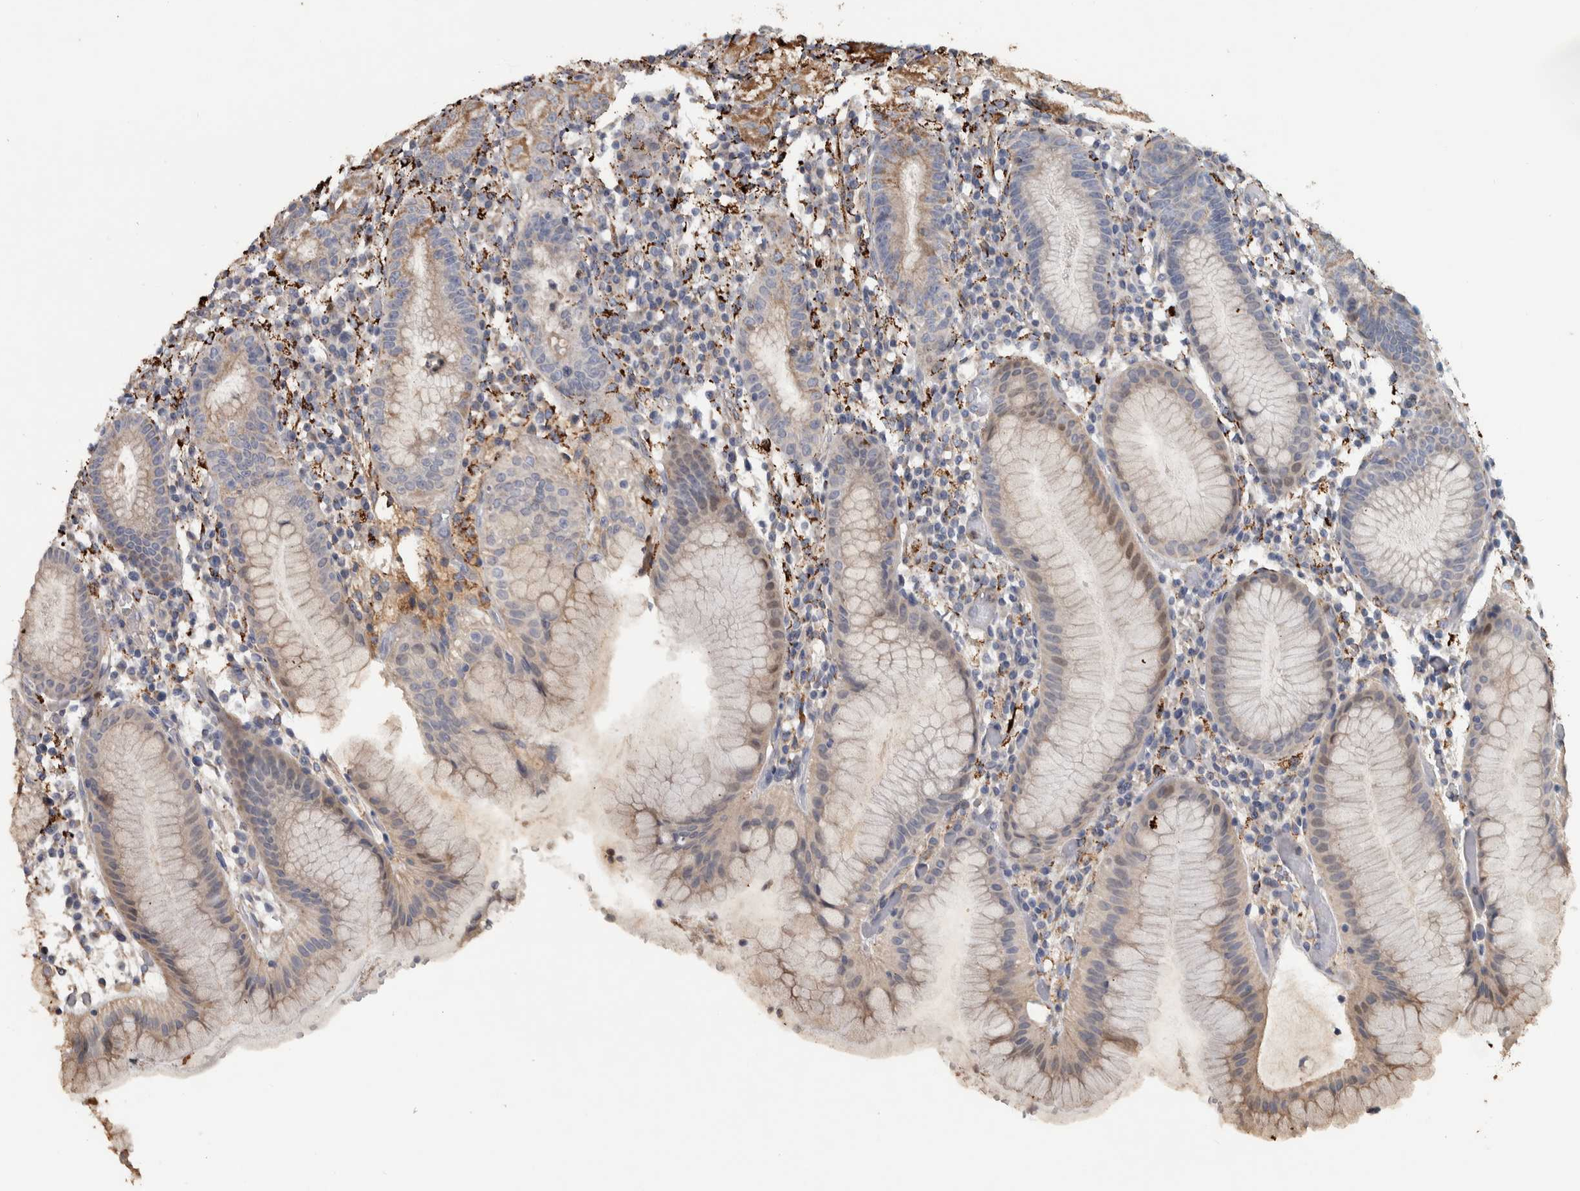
{"staining": {"intensity": "weak", "quantity": "<25%", "location": "cytoplasmic/membranous"}, "tissue": "stomach", "cell_type": "Glandular cells", "image_type": "normal", "snomed": [{"axis": "morphology", "description": "Normal tissue, NOS"}, {"axis": "topography", "description": "Stomach"}, {"axis": "topography", "description": "Stomach, lower"}], "caption": "This micrograph is of normal stomach stained with immunohistochemistry to label a protein in brown with the nuclei are counter-stained blue. There is no positivity in glandular cells. (Immunohistochemistry, brightfield microscopy, high magnification).", "gene": "FAM78A", "patient": {"sex": "female", "age": 75}}